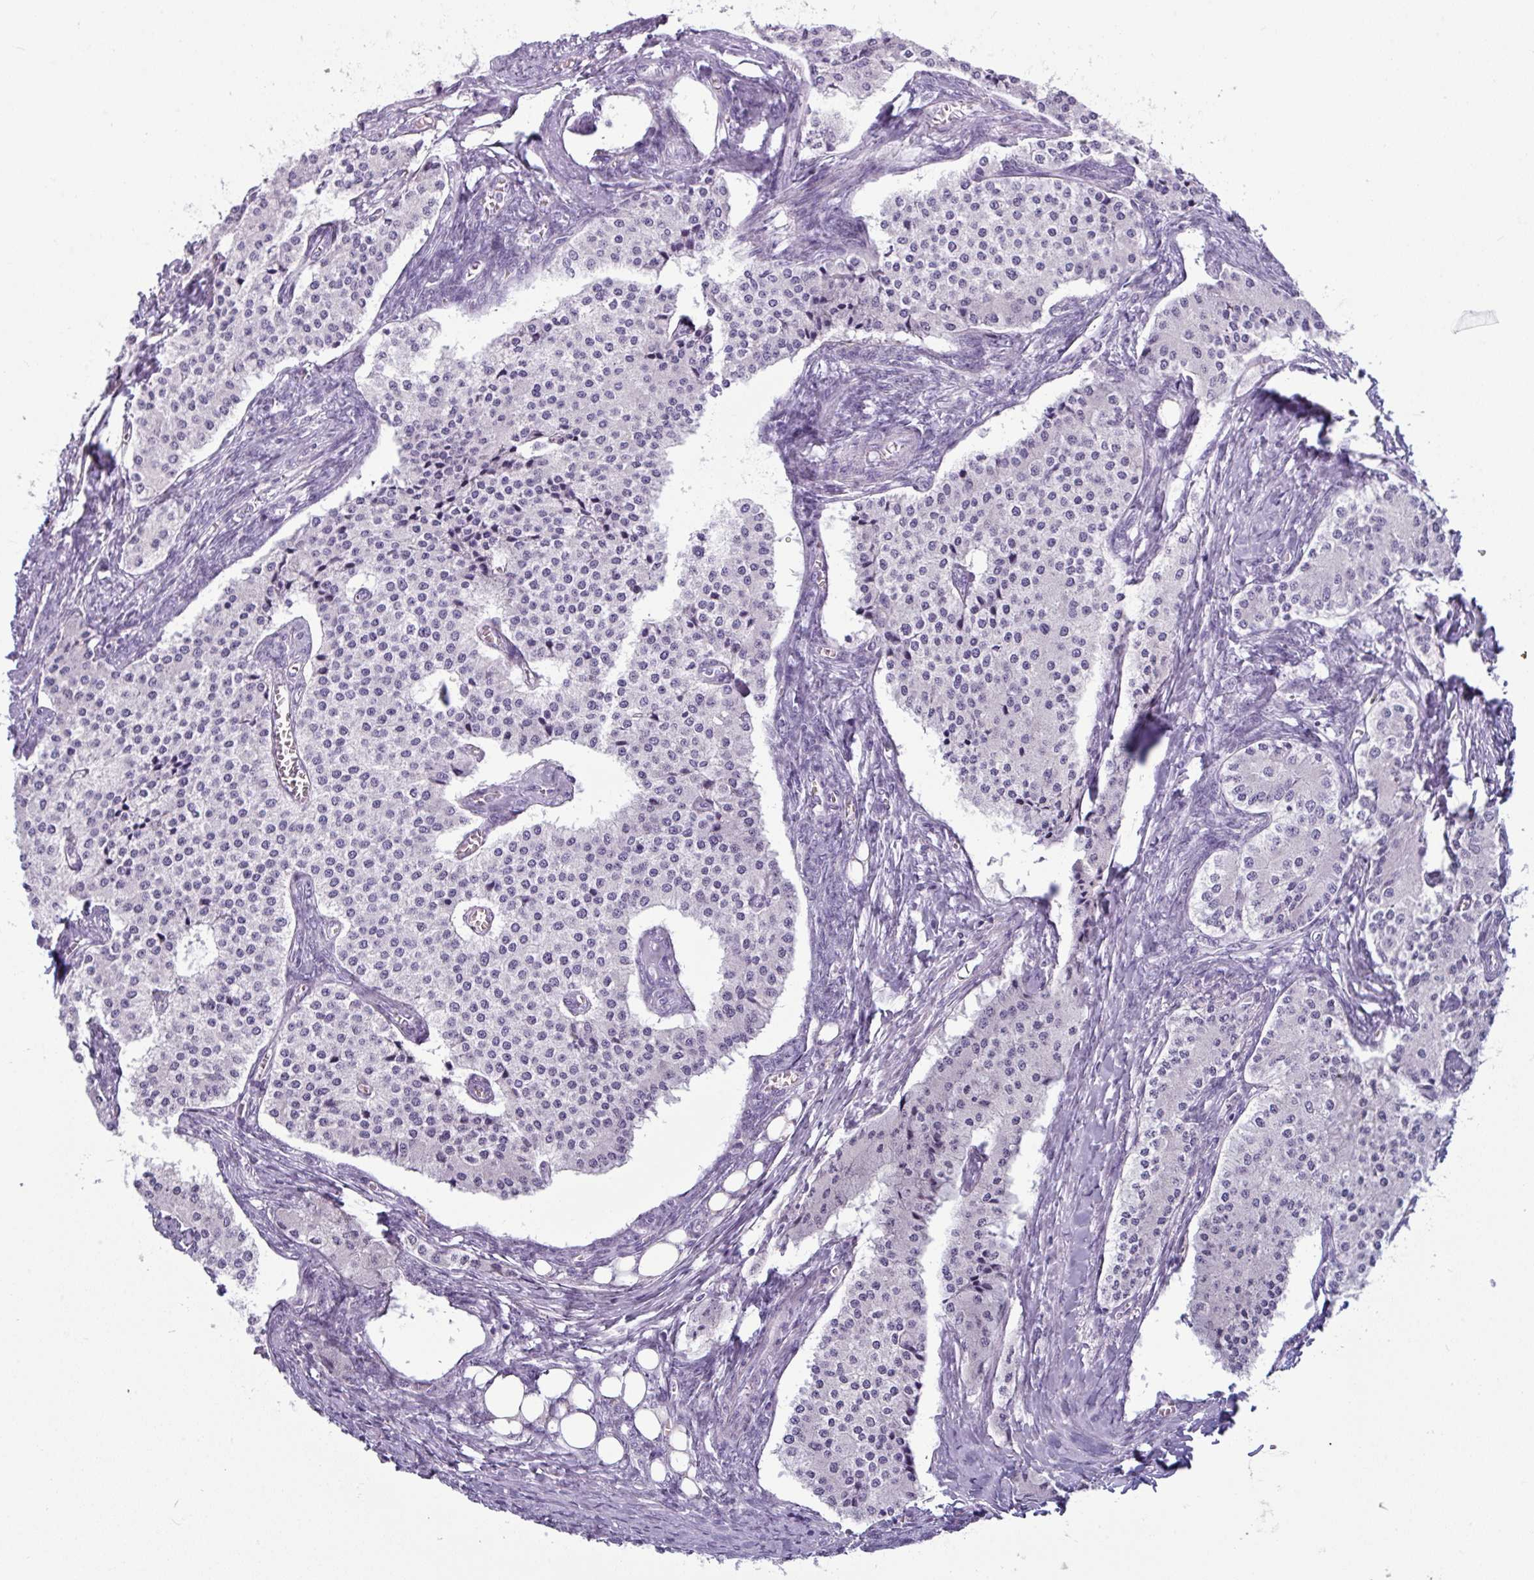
{"staining": {"intensity": "negative", "quantity": "none", "location": "none"}, "tissue": "carcinoid", "cell_type": "Tumor cells", "image_type": "cancer", "snomed": [{"axis": "morphology", "description": "Carcinoid, malignant, NOS"}, {"axis": "topography", "description": "Colon"}], "caption": "Immunohistochemistry micrograph of human carcinoid stained for a protein (brown), which reveals no positivity in tumor cells.", "gene": "SLC26A9", "patient": {"sex": "female", "age": 52}}